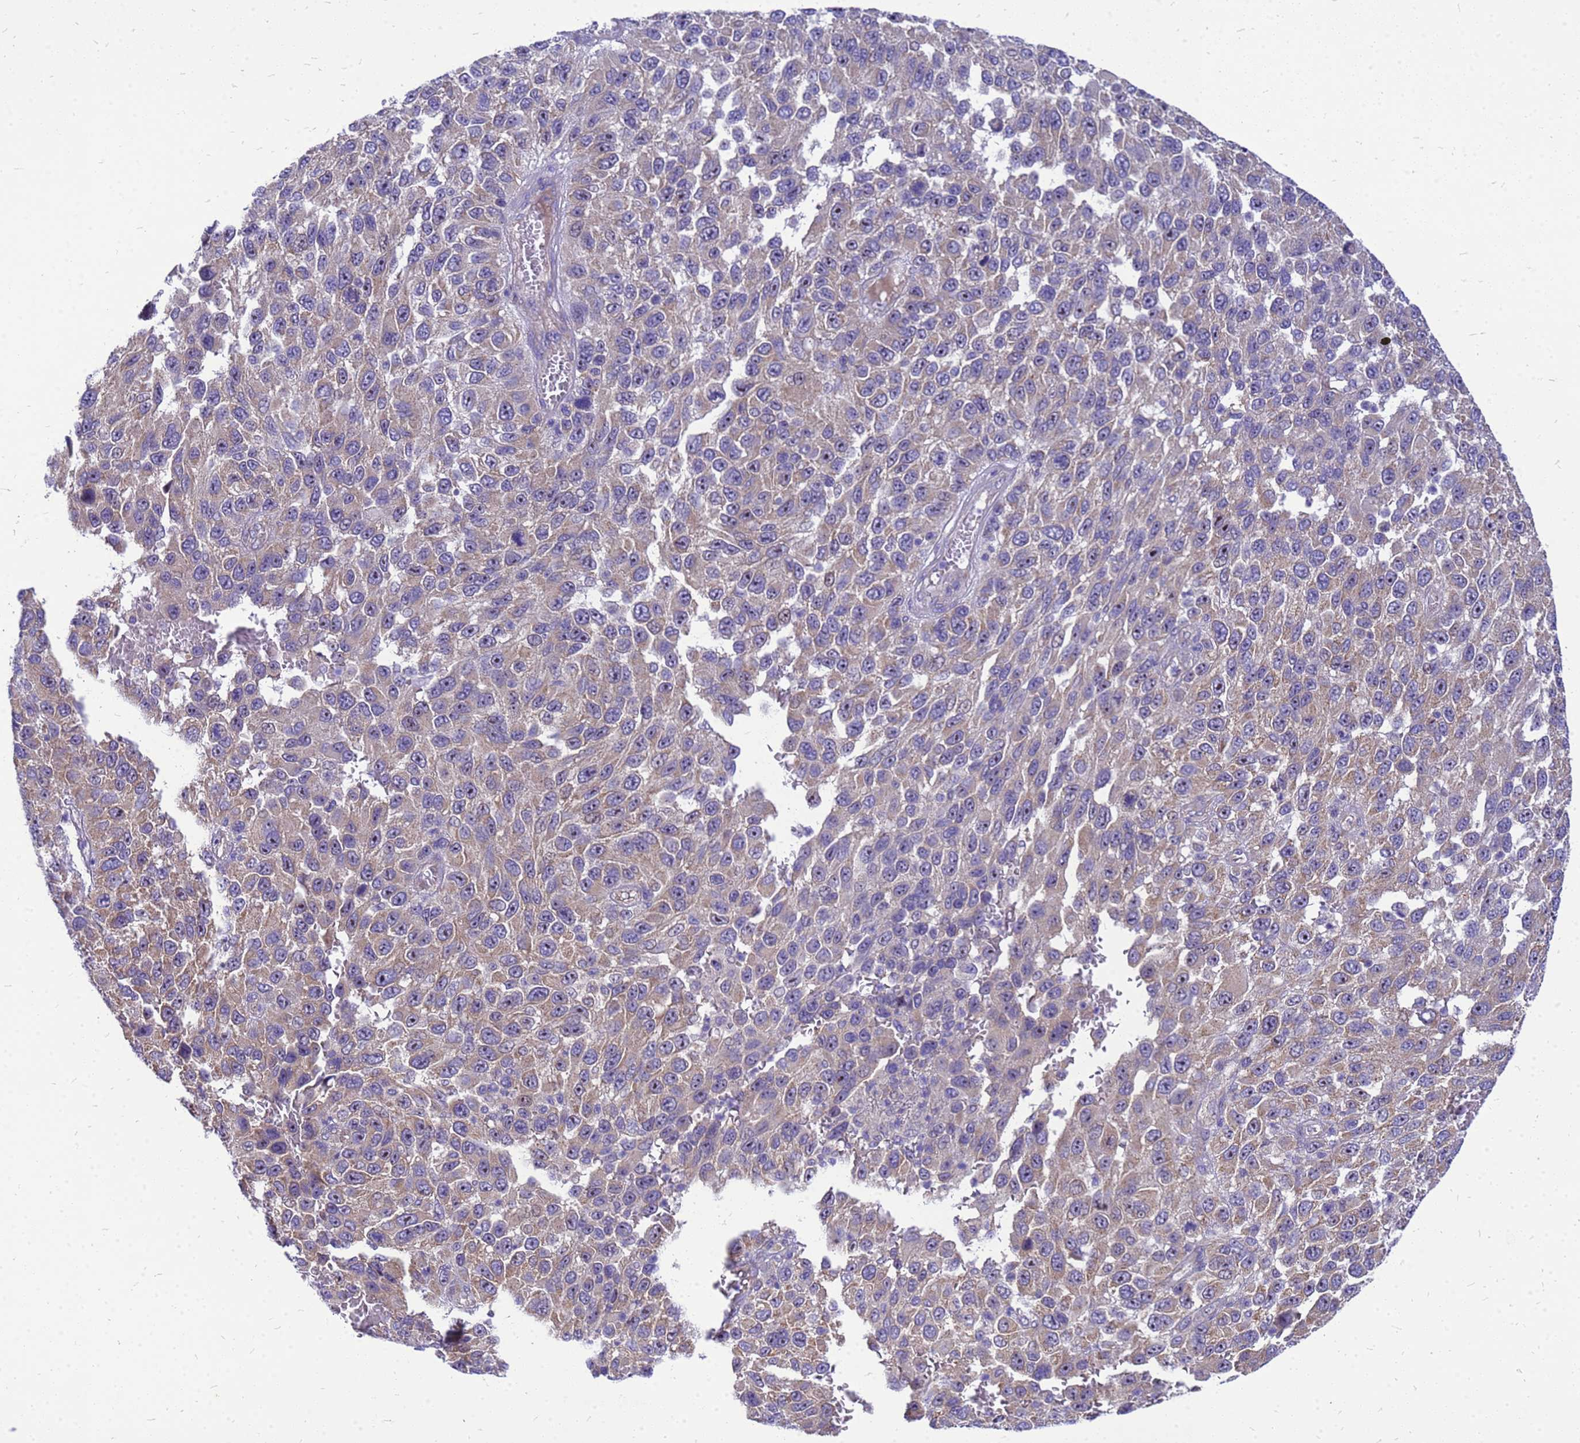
{"staining": {"intensity": "negative", "quantity": "none", "location": "none"}, "tissue": "melanoma", "cell_type": "Tumor cells", "image_type": "cancer", "snomed": [{"axis": "morphology", "description": "Normal tissue, NOS"}, {"axis": "morphology", "description": "Malignant melanoma, NOS"}, {"axis": "topography", "description": "Skin"}], "caption": "Tumor cells show no significant protein staining in malignant melanoma.", "gene": "POP7", "patient": {"sex": "female", "age": 96}}